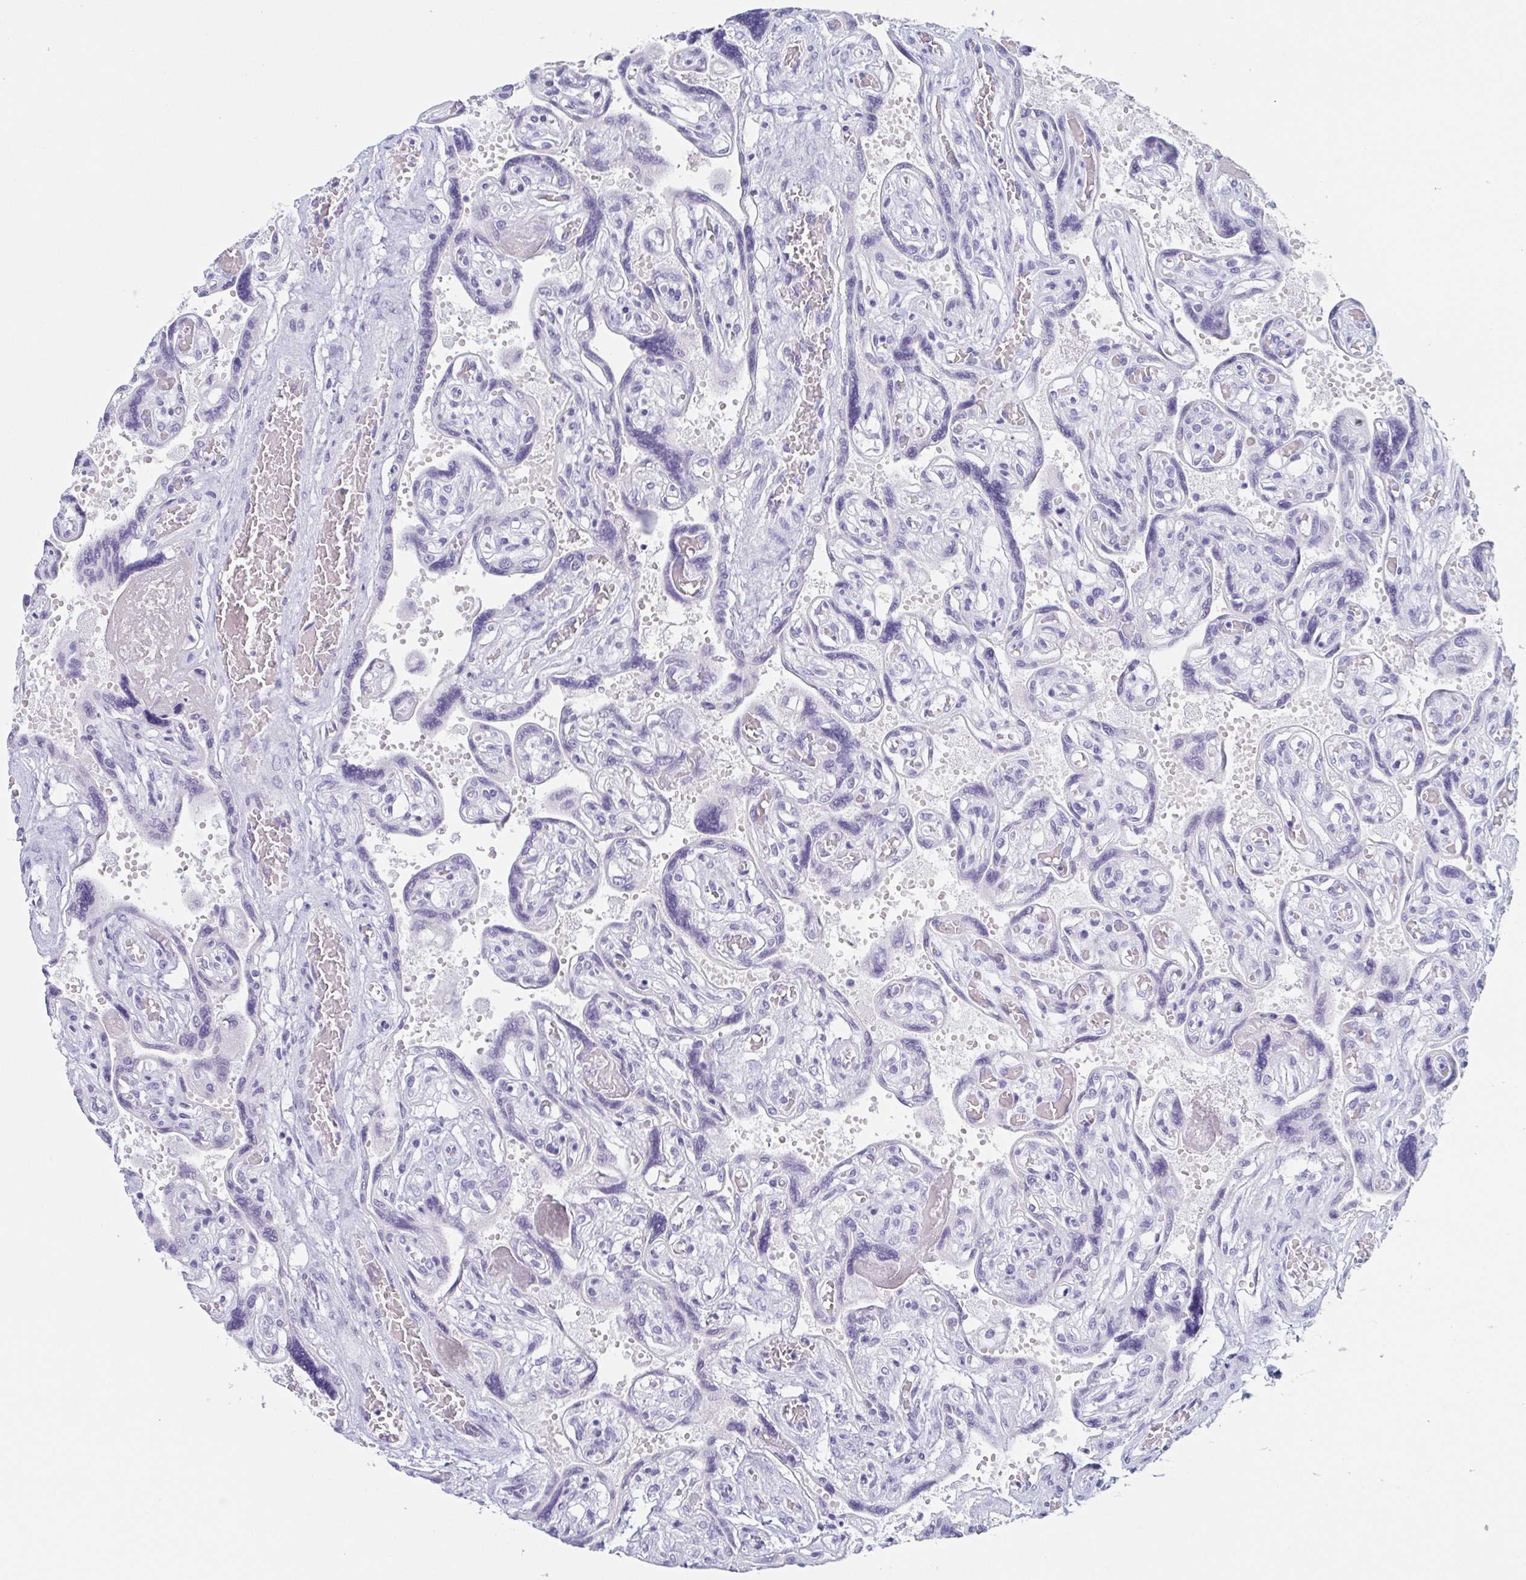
{"staining": {"intensity": "weak", "quantity": "<25%", "location": "cytoplasmic/membranous,nuclear"}, "tissue": "placenta", "cell_type": "Decidual cells", "image_type": "normal", "snomed": [{"axis": "morphology", "description": "Normal tissue, NOS"}, {"axis": "topography", "description": "Placenta"}], "caption": "Immunohistochemistry (IHC) micrograph of normal placenta stained for a protein (brown), which displays no positivity in decidual cells. (Immunohistochemistry, brightfield microscopy, high magnification).", "gene": "REG4", "patient": {"sex": "female", "age": 32}}